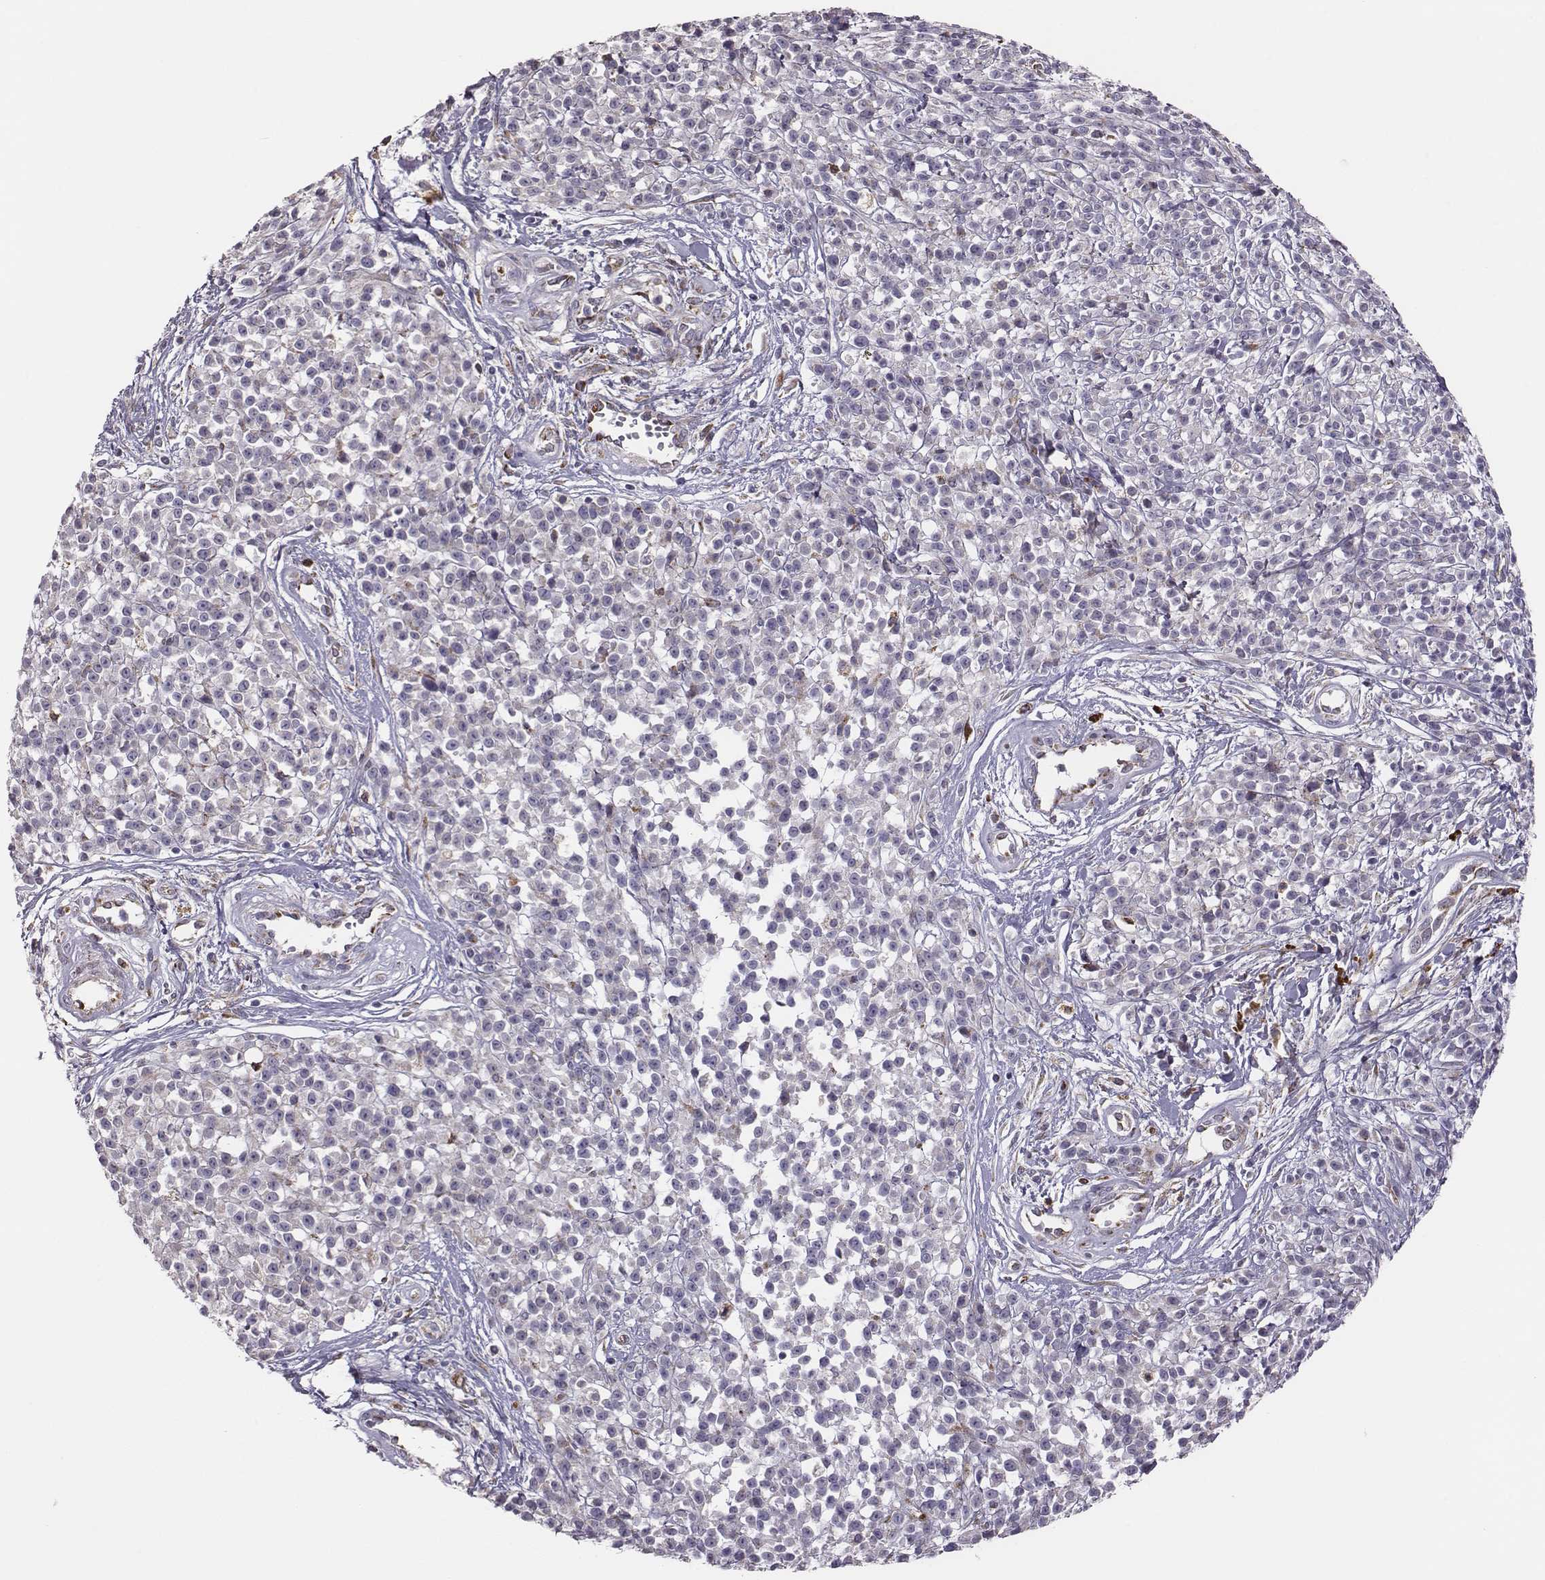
{"staining": {"intensity": "negative", "quantity": "none", "location": "none"}, "tissue": "melanoma", "cell_type": "Tumor cells", "image_type": "cancer", "snomed": [{"axis": "morphology", "description": "Malignant melanoma, NOS"}, {"axis": "topography", "description": "Skin"}, {"axis": "topography", "description": "Skin of trunk"}], "caption": "Tumor cells show no significant positivity in malignant melanoma. (DAB (3,3'-diaminobenzidine) IHC, high magnification).", "gene": "SELENOI", "patient": {"sex": "male", "age": 74}}